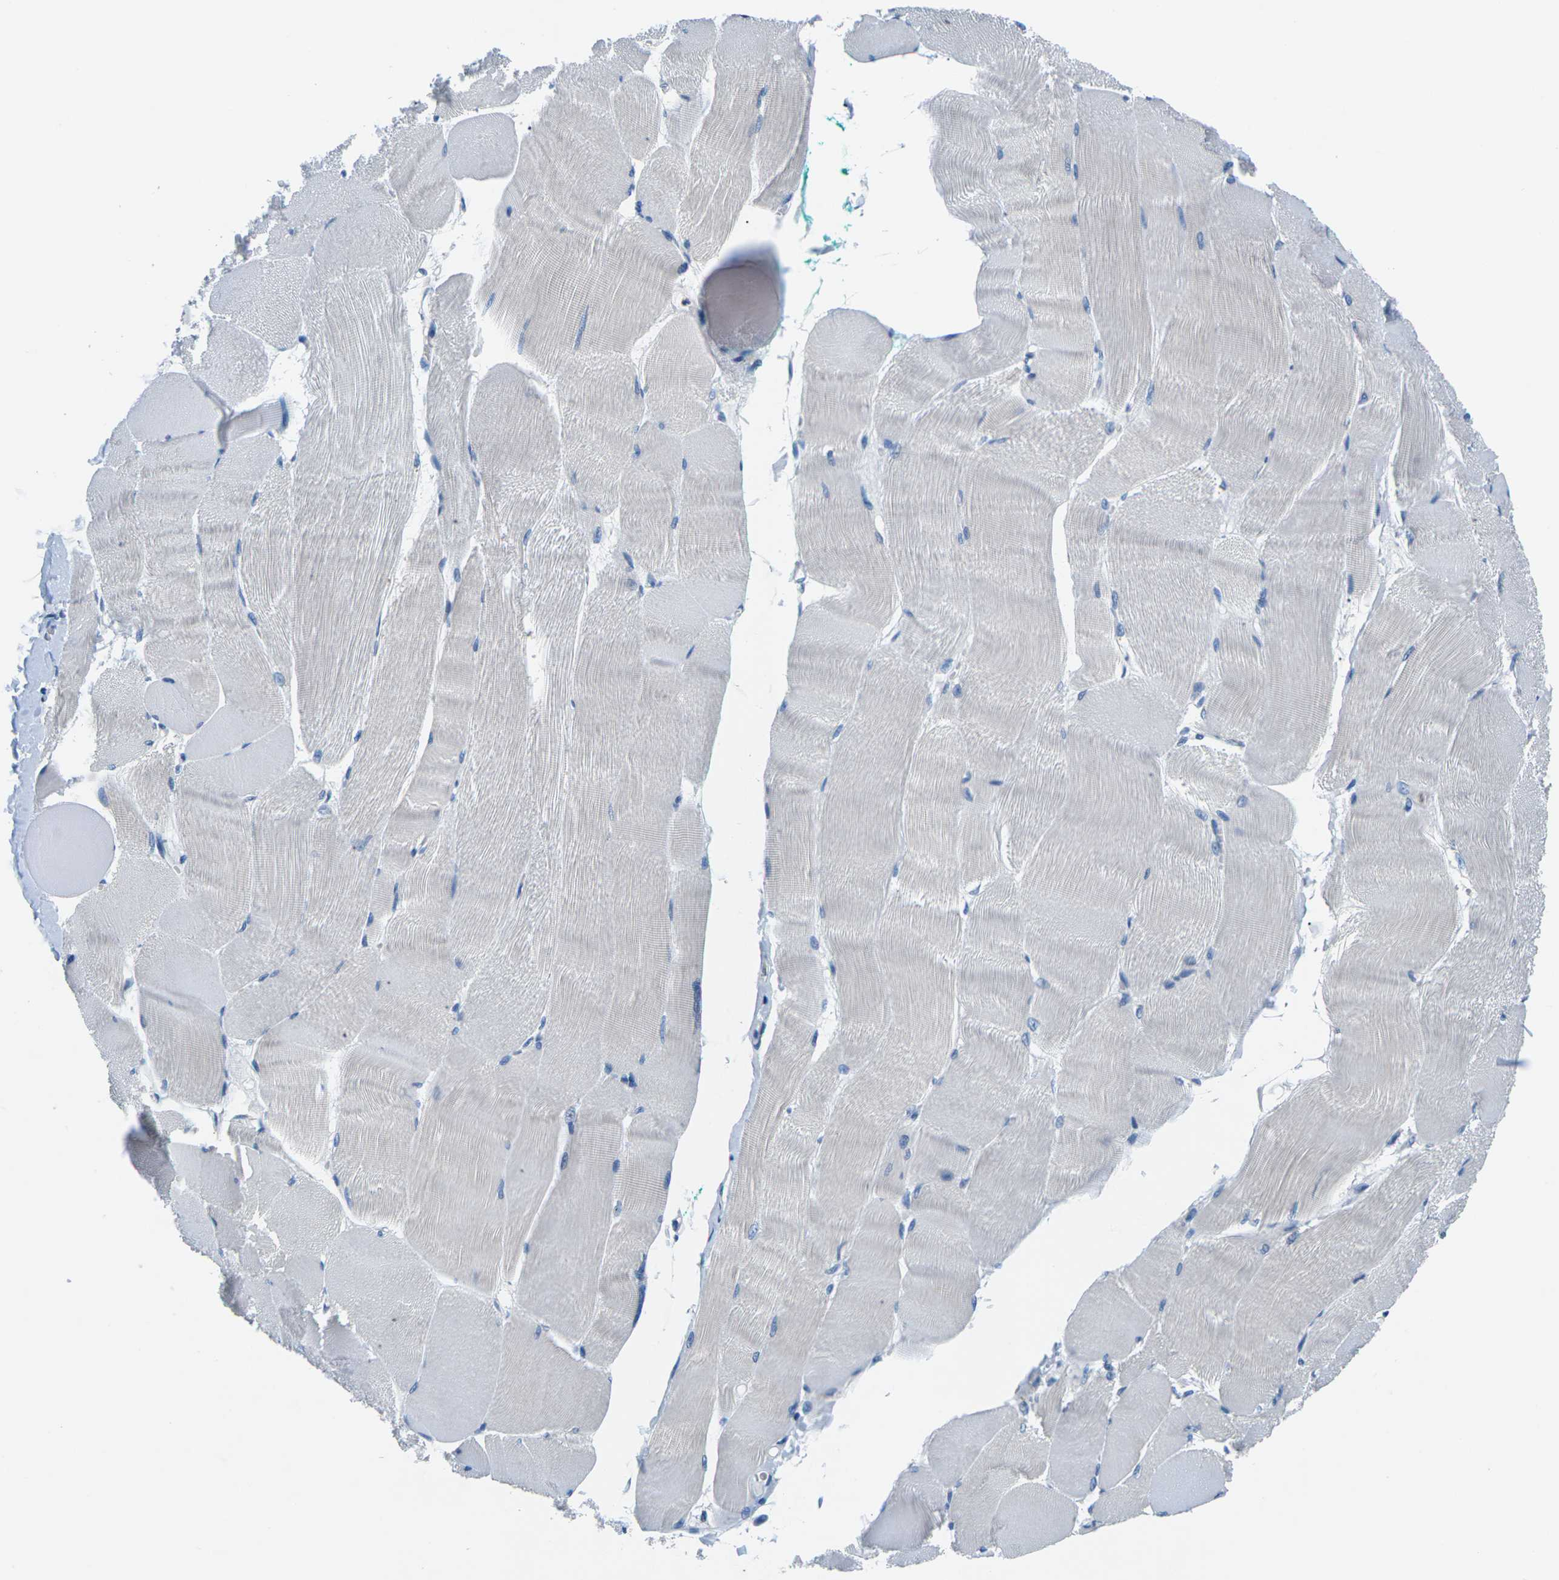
{"staining": {"intensity": "negative", "quantity": "none", "location": "none"}, "tissue": "skeletal muscle", "cell_type": "Myocytes", "image_type": "normal", "snomed": [{"axis": "morphology", "description": "Normal tissue, NOS"}, {"axis": "morphology", "description": "Squamous cell carcinoma, NOS"}, {"axis": "topography", "description": "Skeletal muscle"}], "caption": "Immunohistochemistry (IHC) image of unremarkable human skeletal muscle stained for a protein (brown), which displays no expression in myocytes. (Stains: DAB IHC with hematoxylin counter stain, Microscopy: brightfield microscopy at high magnification).", "gene": "UMOD", "patient": {"sex": "male", "age": 51}}